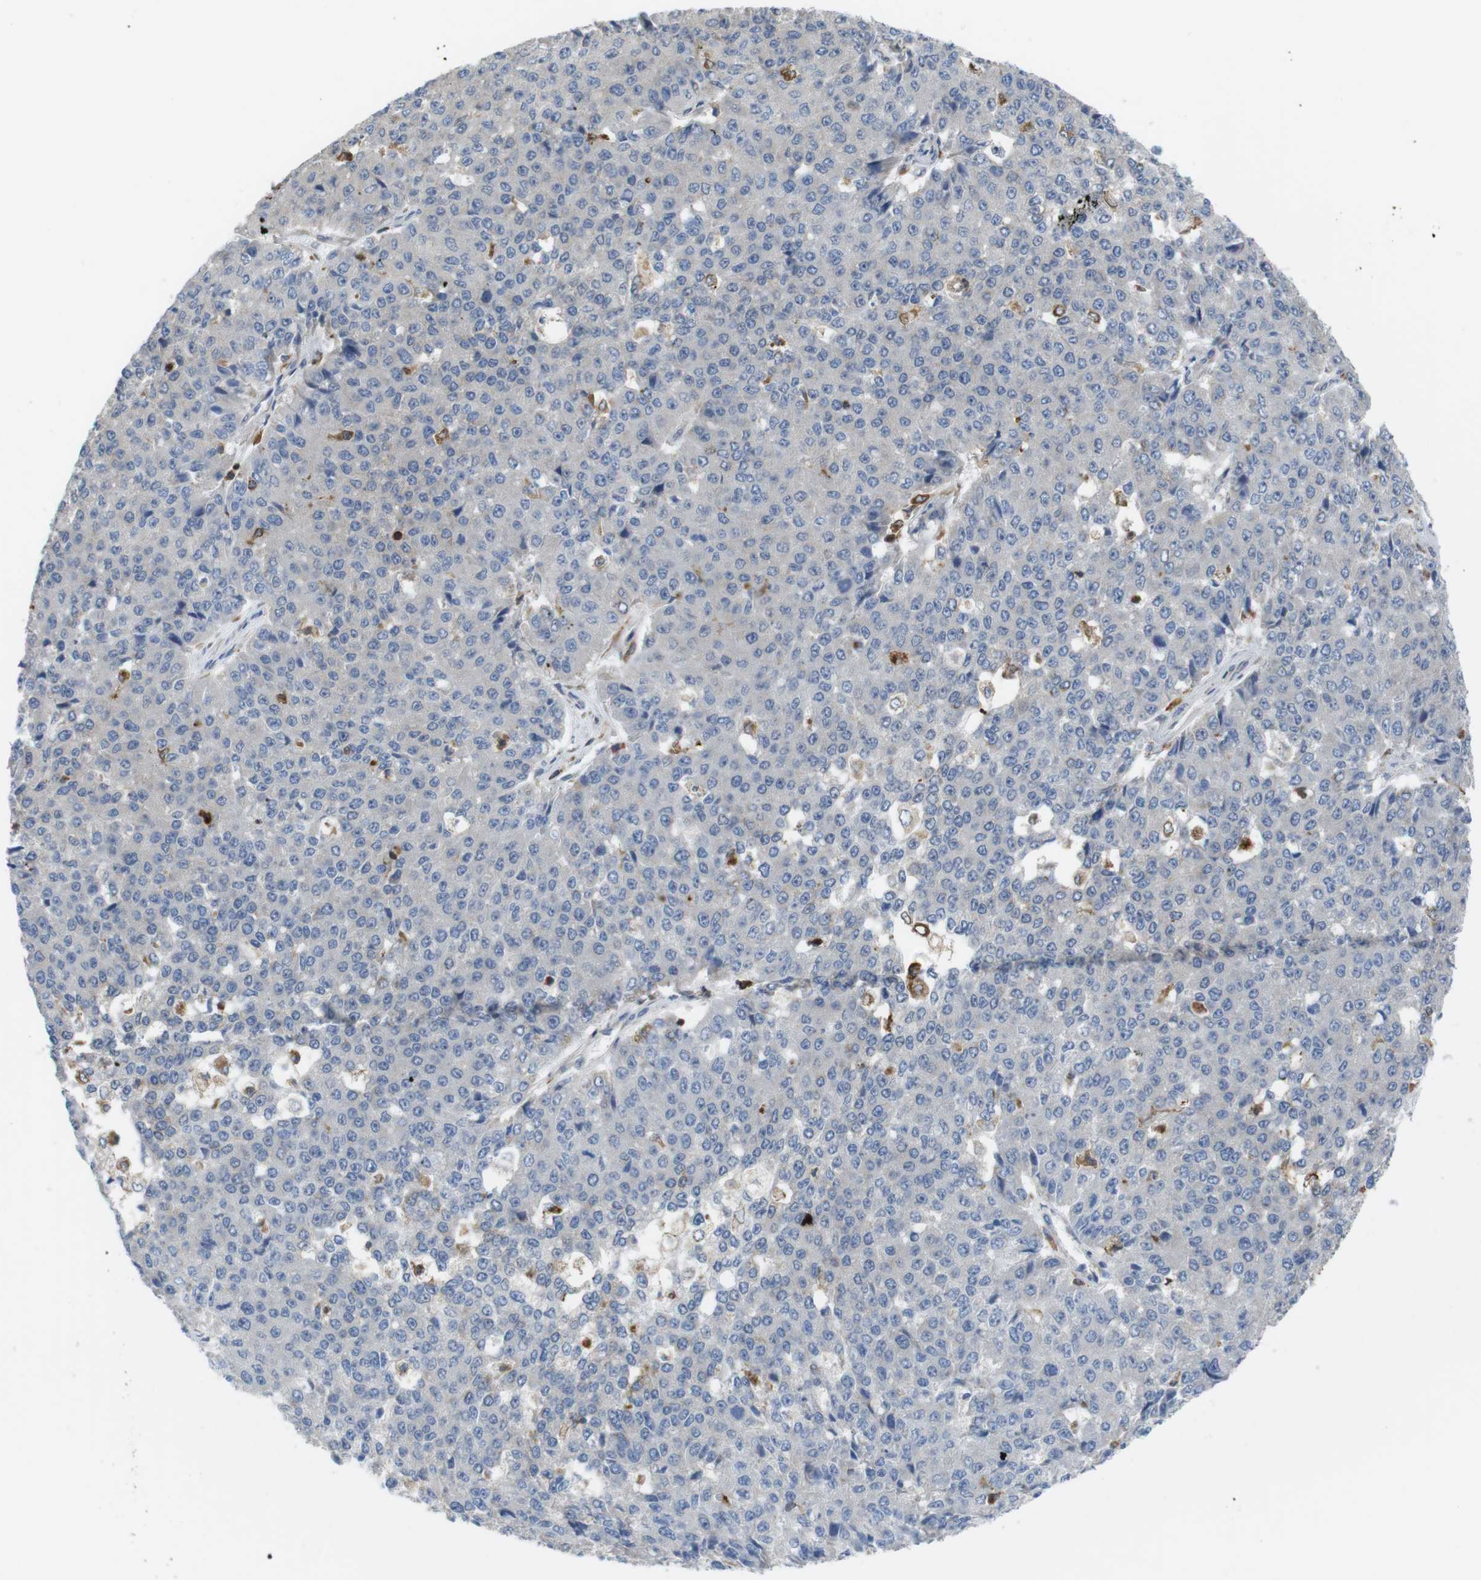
{"staining": {"intensity": "negative", "quantity": "none", "location": "none"}, "tissue": "pancreatic cancer", "cell_type": "Tumor cells", "image_type": "cancer", "snomed": [{"axis": "morphology", "description": "Adenocarcinoma, NOS"}, {"axis": "topography", "description": "Pancreas"}], "caption": "Tumor cells are negative for brown protein staining in pancreatic cancer. Brightfield microscopy of IHC stained with DAB (brown) and hematoxylin (blue), captured at high magnification.", "gene": "ARL6IP5", "patient": {"sex": "male", "age": 50}}